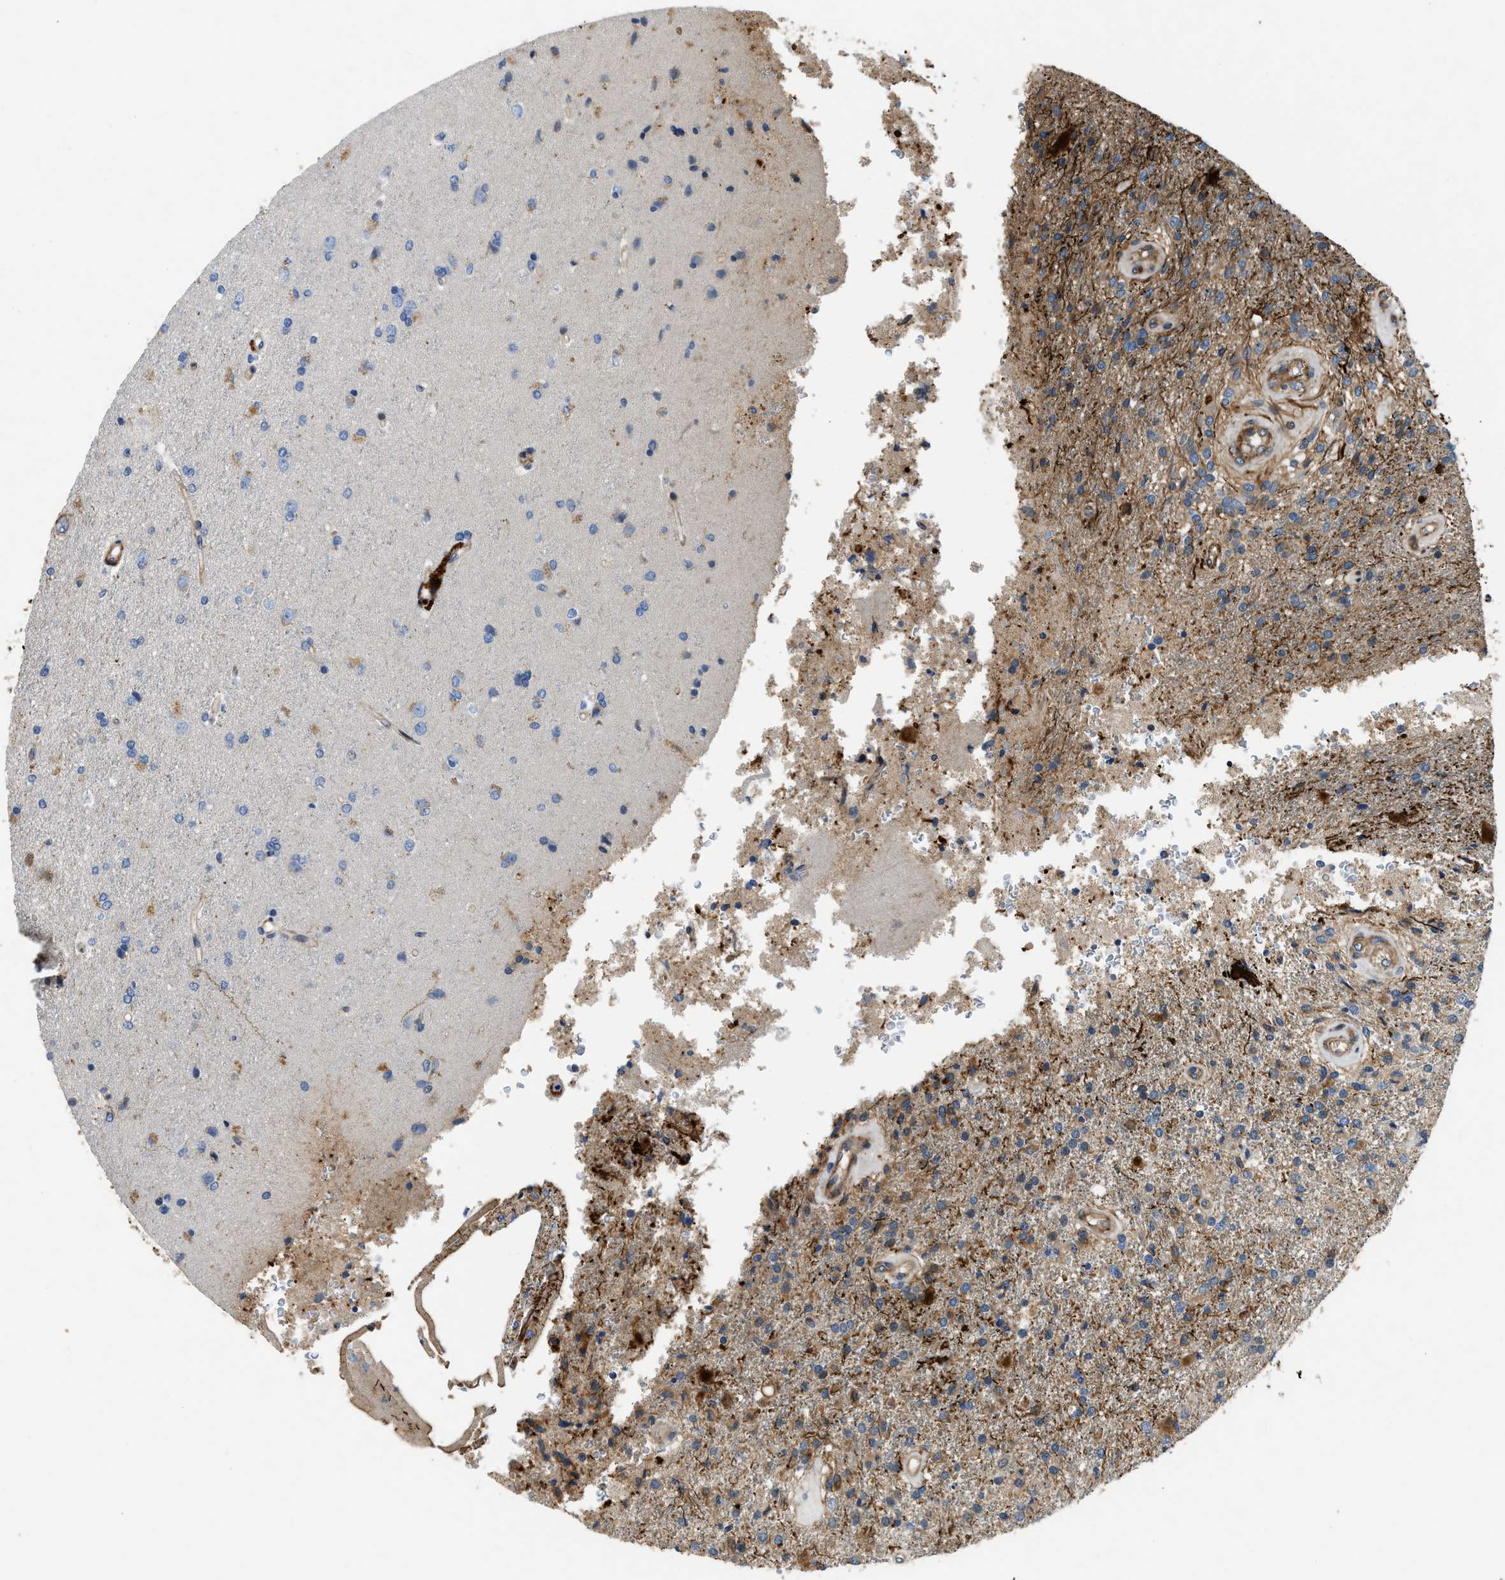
{"staining": {"intensity": "moderate", "quantity": "25%-75%", "location": "cytoplasmic/membranous"}, "tissue": "glioma", "cell_type": "Tumor cells", "image_type": "cancer", "snomed": [{"axis": "morphology", "description": "Normal tissue, NOS"}, {"axis": "morphology", "description": "Glioma, malignant, High grade"}, {"axis": "topography", "description": "Cerebral cortex"}], "caption": "Malignant glioma (high-grade) stained with a brown dye reveals moderate cytoplasmic/membranous positive positivity in about 25%-75% of tumor cells.", "gene": "NYNRIN", "patient": {"sex": "male", "age": 77}}